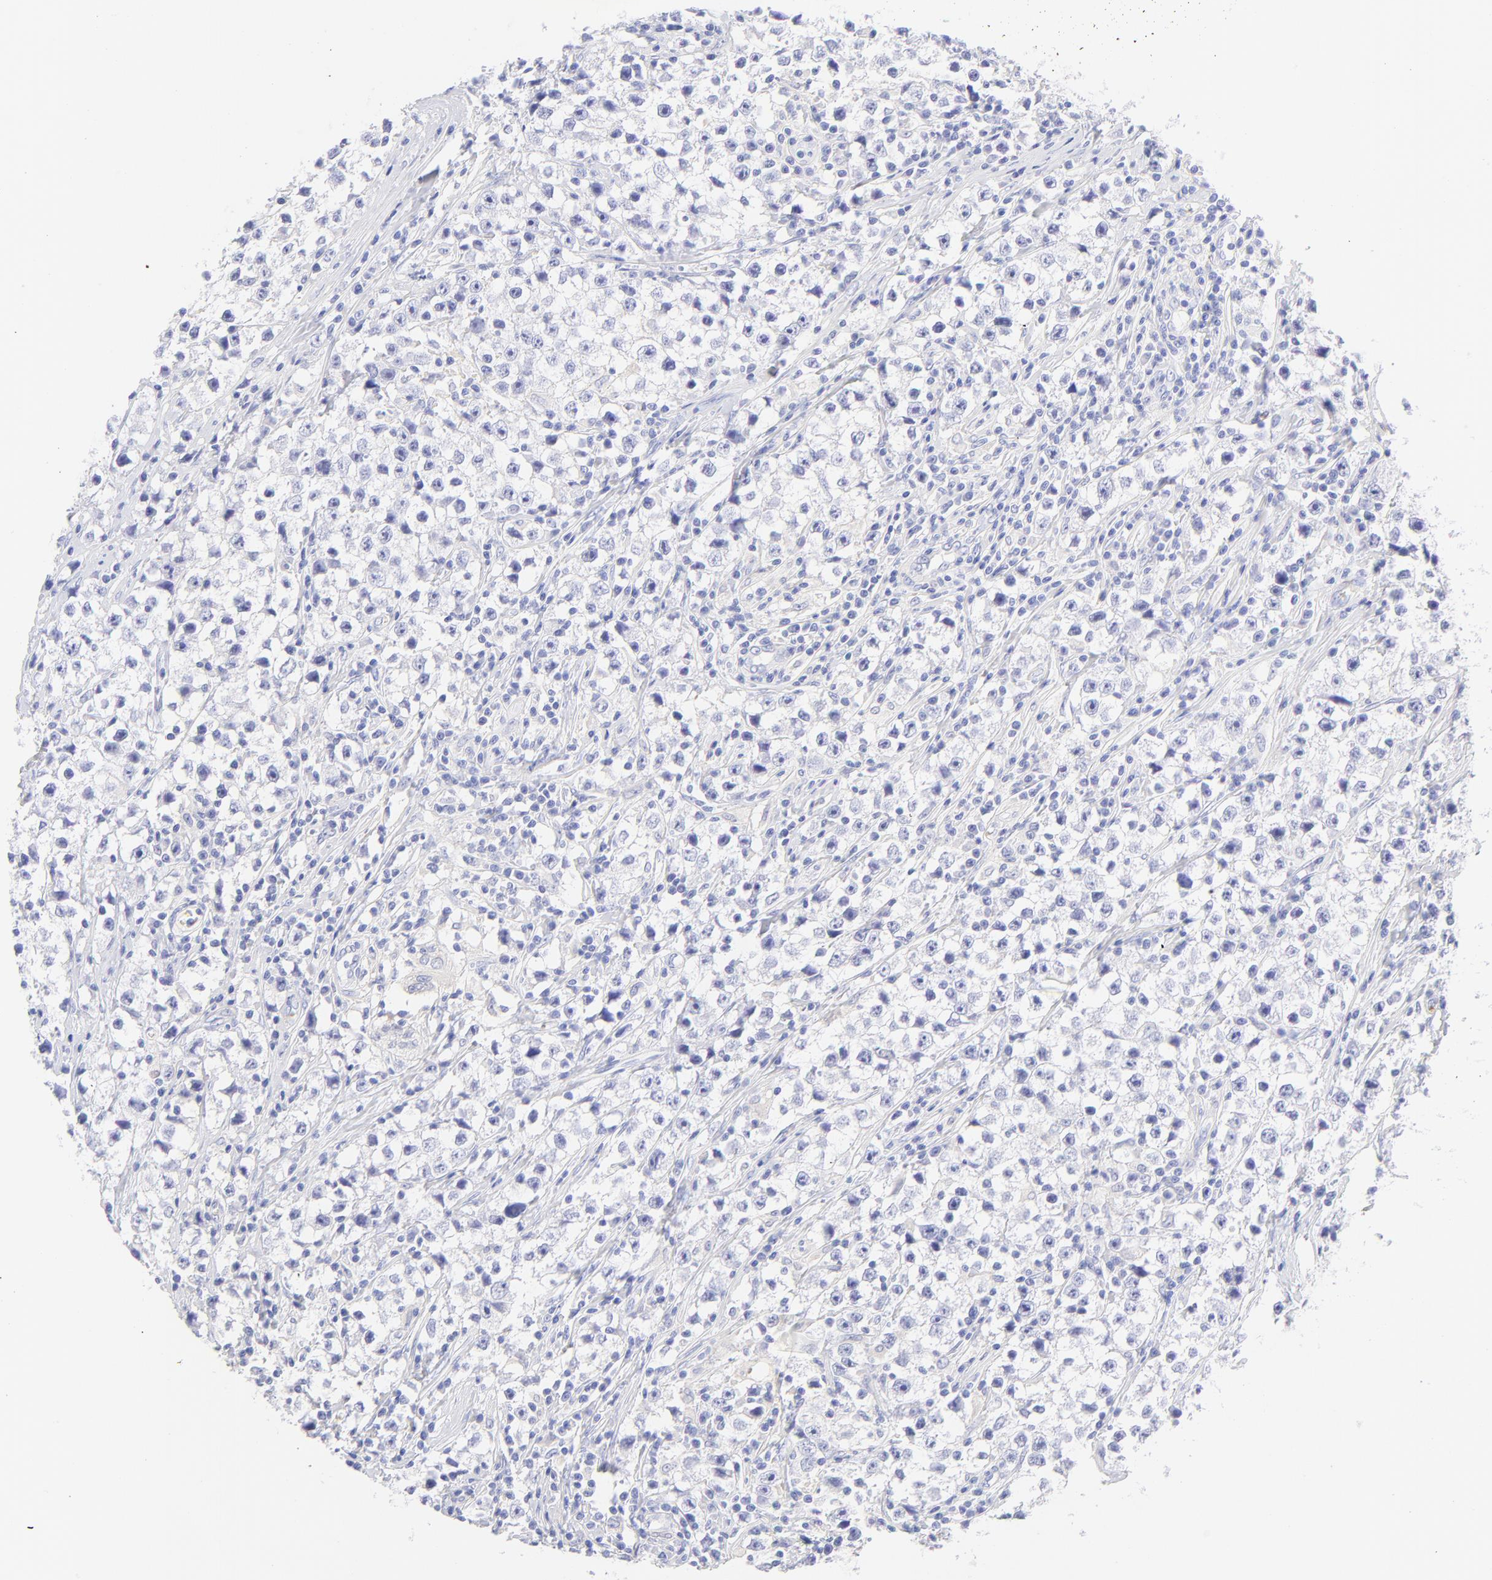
{"staining": {"intensity": "negative", "quantity": "none", "location": "none"}, "tissue": "testis cancer", "cell_type": "Tumor cells", "image_type": "cancer", "snomed": [{"axis": "morphology", "description": "Seminoma, NOS"}, {"axis": "topography", "description": "Testis"}], "caption": "This is an immunohistochemistry (IHC) histopathology image of testis seminoma. There is no expression in tumor cells.", "gene": "FRMPD3", "patient": {"sex": "male", "age": 35}}